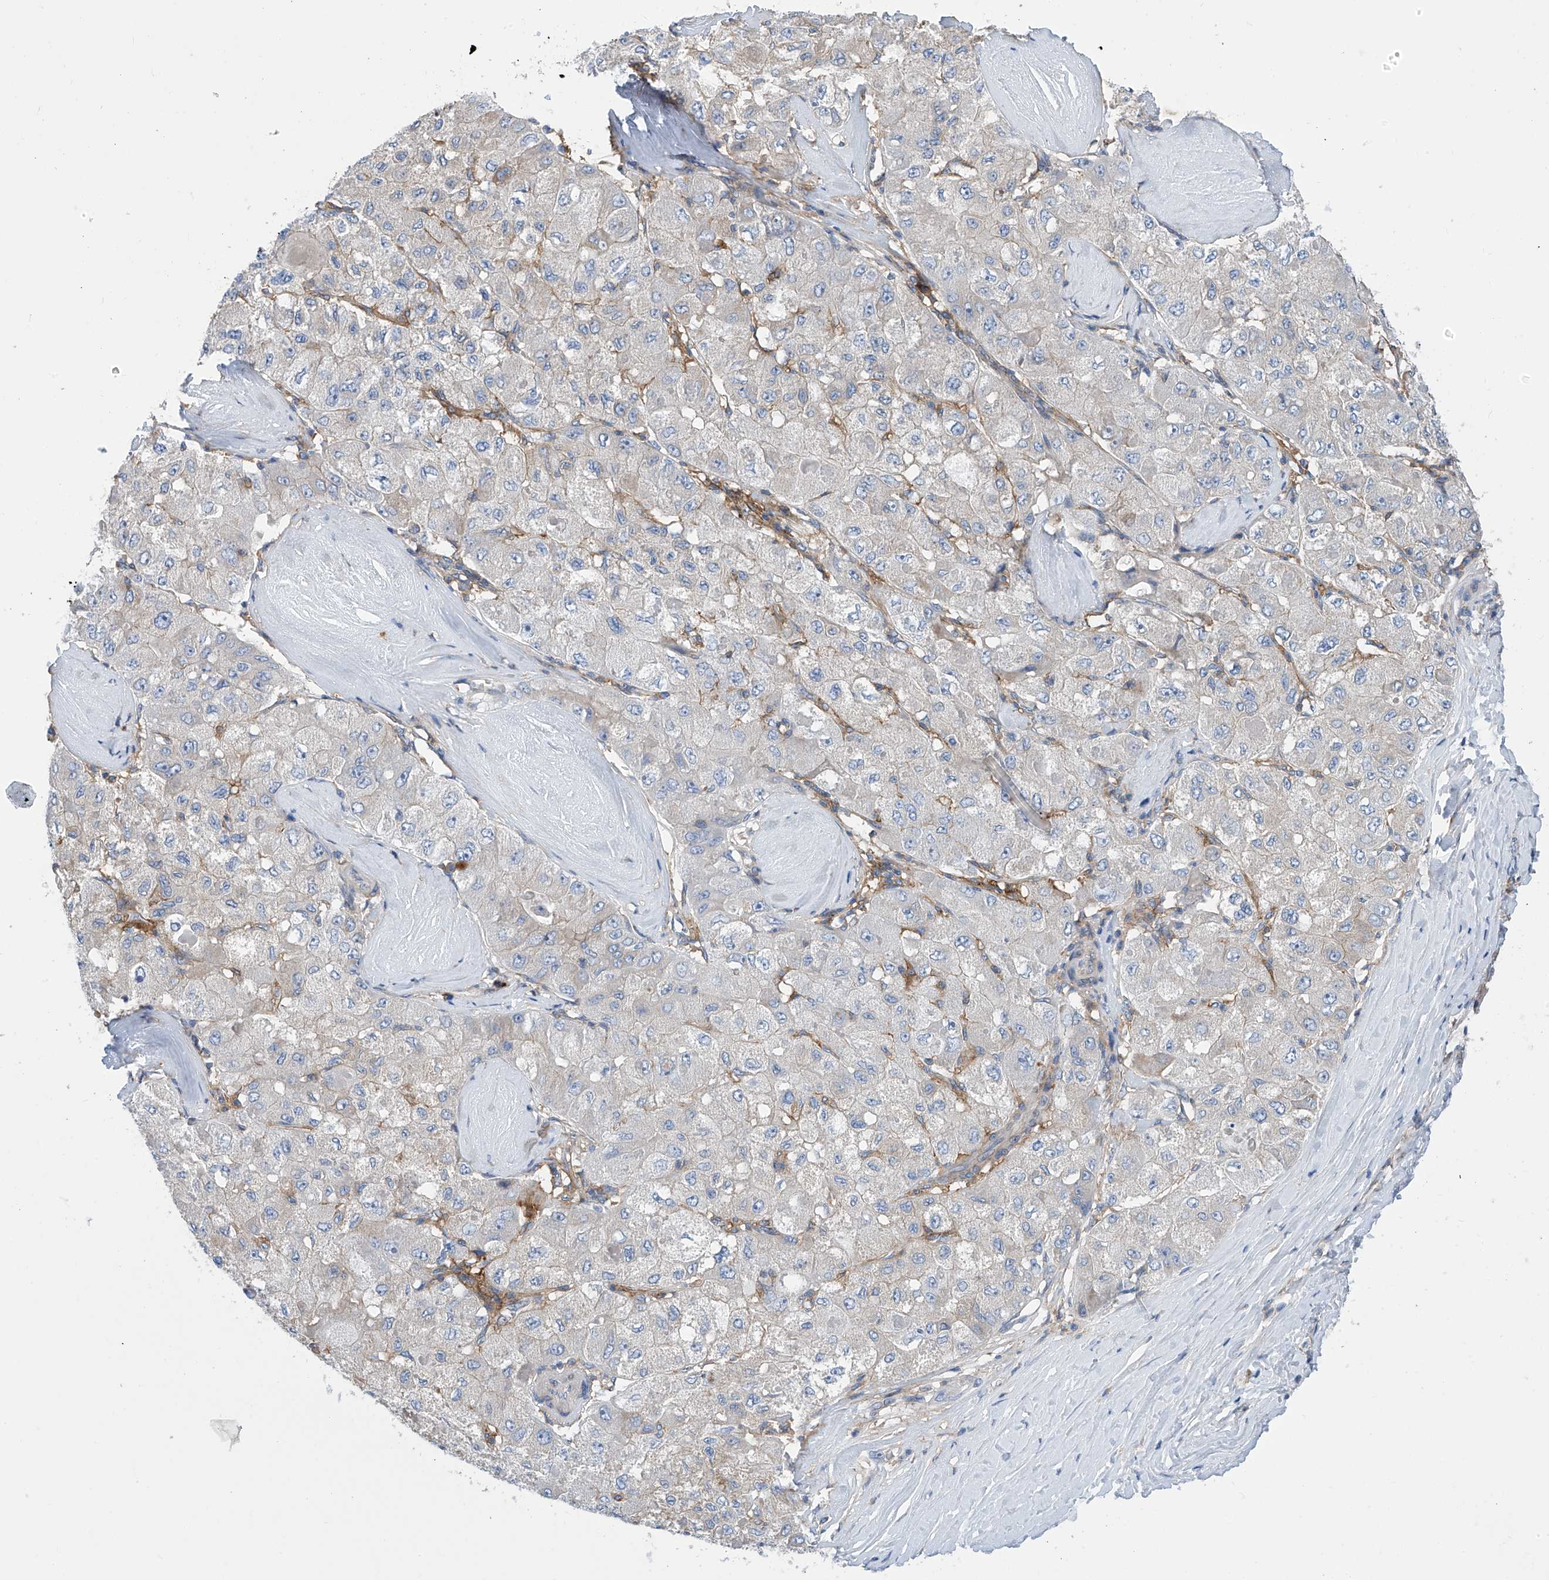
{"staining": {"intensity": "negative", "quantity": "none", "location": "none"}, "tissue": "liver cancer", "cell_type": "Tumor cells", "image_type": "cancer", "snomed": [{"axis": "morphology", "description": "Carcinoma, Hepatocellular, NOS"}, {"axis": "topography", "description": "Liver"}], "caption": "This is a image of IHC staining of liver cancer (hepatocellular carcinoma), which shows no positivity in tumor cells.", "gene": "P2RX7", "patient": {"sex": "male", "age": 80}}